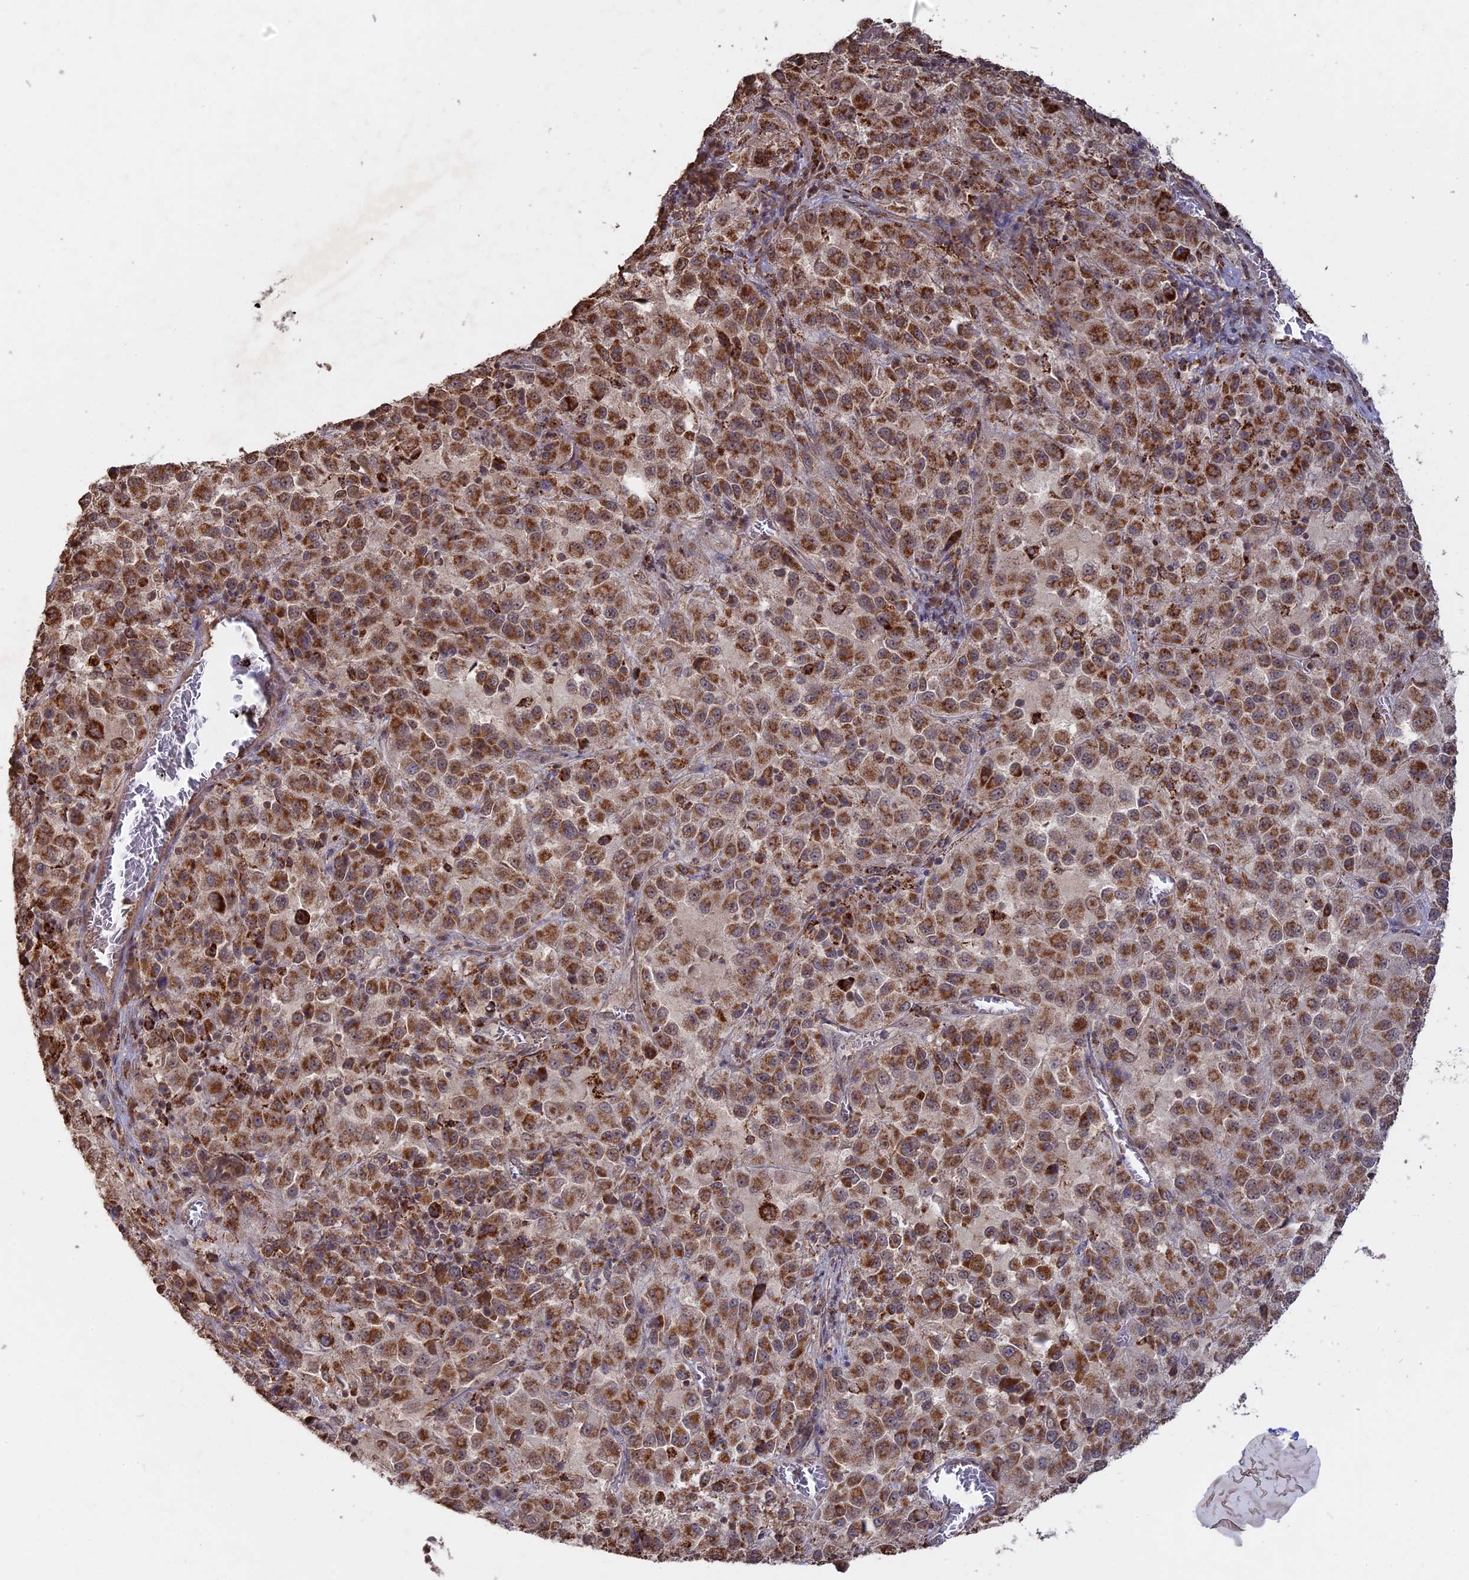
{"staining": {"intensity": "moderate", "quantity": ">75%", "location": "cytoplasmic/membranous"}, "tissue": "melanoma", "cell_type": "Tumor cells", "image_type": "cancer", "snomed": [{"axis": "morphology", "description": "Malignant melanoma, Metastatic site"}, {"axis": "topography", "description": "Lung"}], "caption": "Tumor cells exhibit medium levels of moderate cytoplasmic/membranous expression in approximately >75% of cells in human malignant melanoma (metastatic site).", "gene": "FAM210B", "patient": {"sex": "male", "age": 64}}